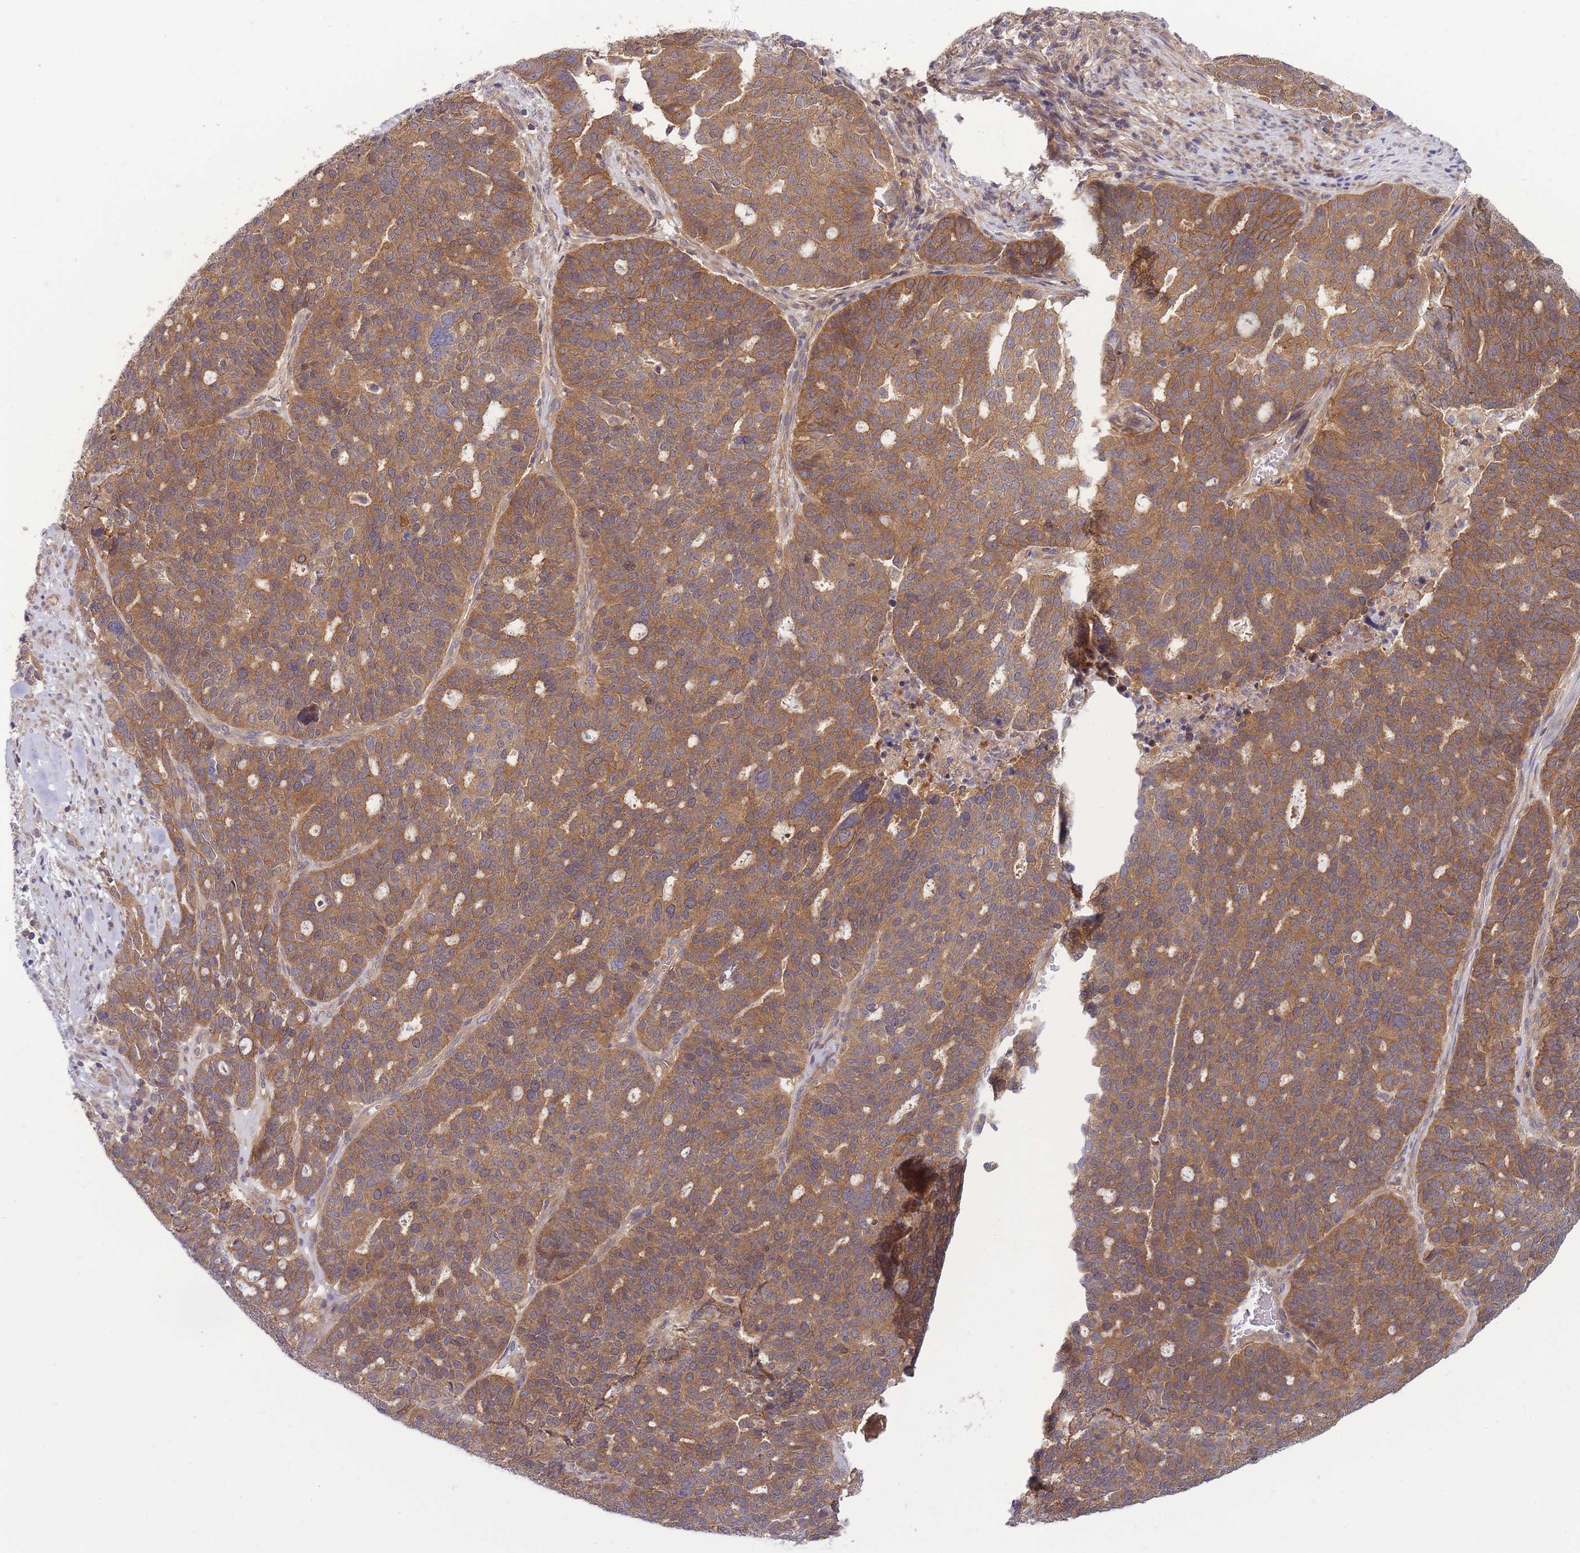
{"staining": {"intensity": "moderate", "quantity": ">75%", "location": "cytoplasmic/membranous"}, "tissue": "ovarian cancer", "cell_type": "Tumor cells", "image_type": "cancer", "snomed": [{"axis": "morphology", "description": "Cystadenocarcinoma, serous, NOS"}, {"axis": "topography", "description": "Ovary"}], "caption": "Ovarian cancer (serous cystadenocarcinoma) stained for a protein (brown) demonstrates moderate cytoplasmic/membranous positive positivity in about >75% of tumor cells.", "gene": "PFDN6", "patient": {"sex": "female", "age": 59}}